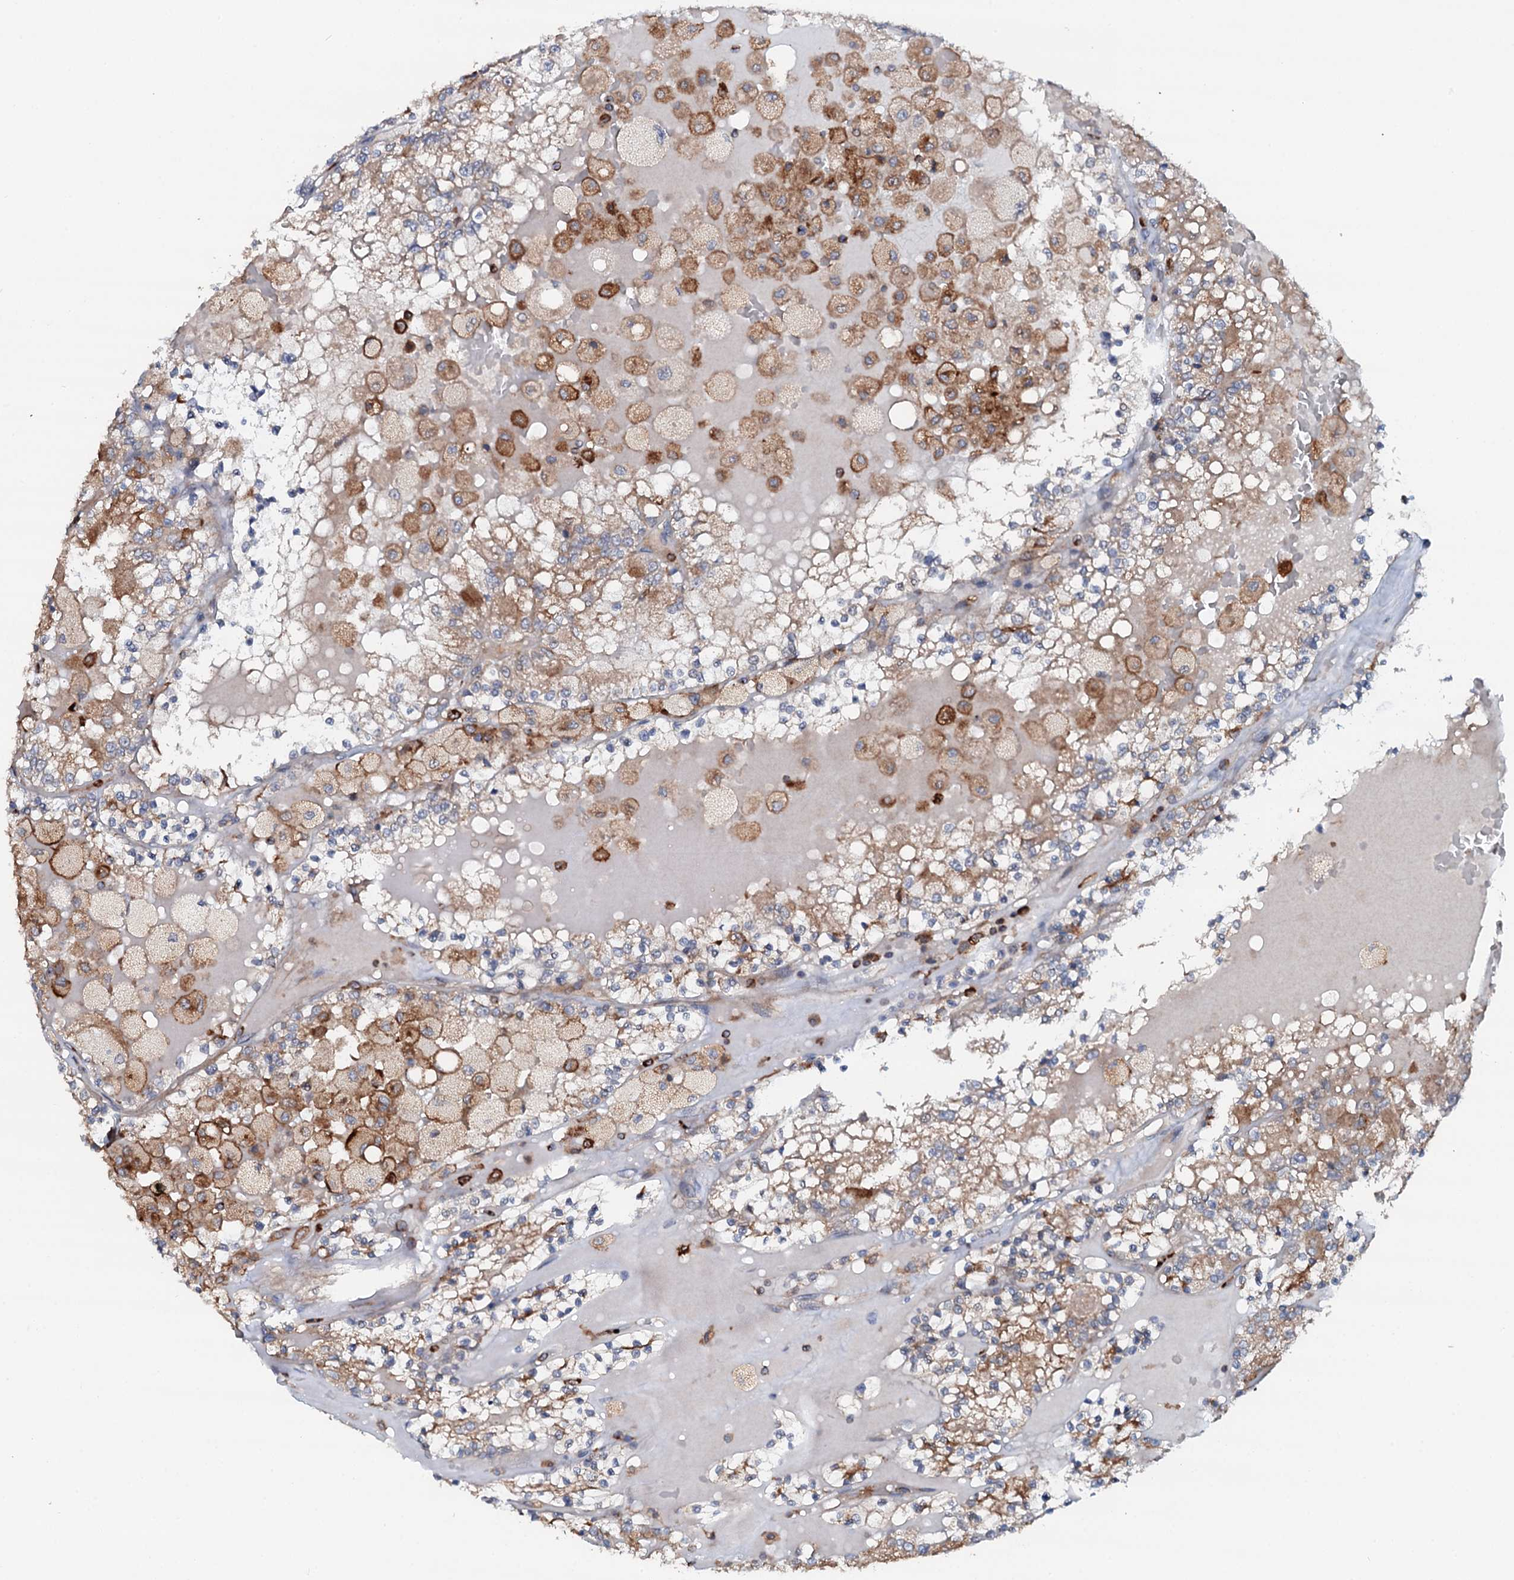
{"staining": {"intensity": "moderate", "quantity": "25%-75%", "location": "cytoplasmic/membranous"}, "tissue": "renal cancer", "cell_type": "Tumor cells", "image_type": "cancer", "snomed": [{"axis": "morphology", "description": "Adenocarcinoma, NOS"}, {"axis": "topography", "description": "Kidney"}], "caption": "A photomicrograph of renal cancer (adenocarcinoma) stained for a protein displays moderate cytoplasmic/membranous brown staining in tumor cells.", "gene": "VAMP8", "patient": {"sex": "female", "age": 56}}